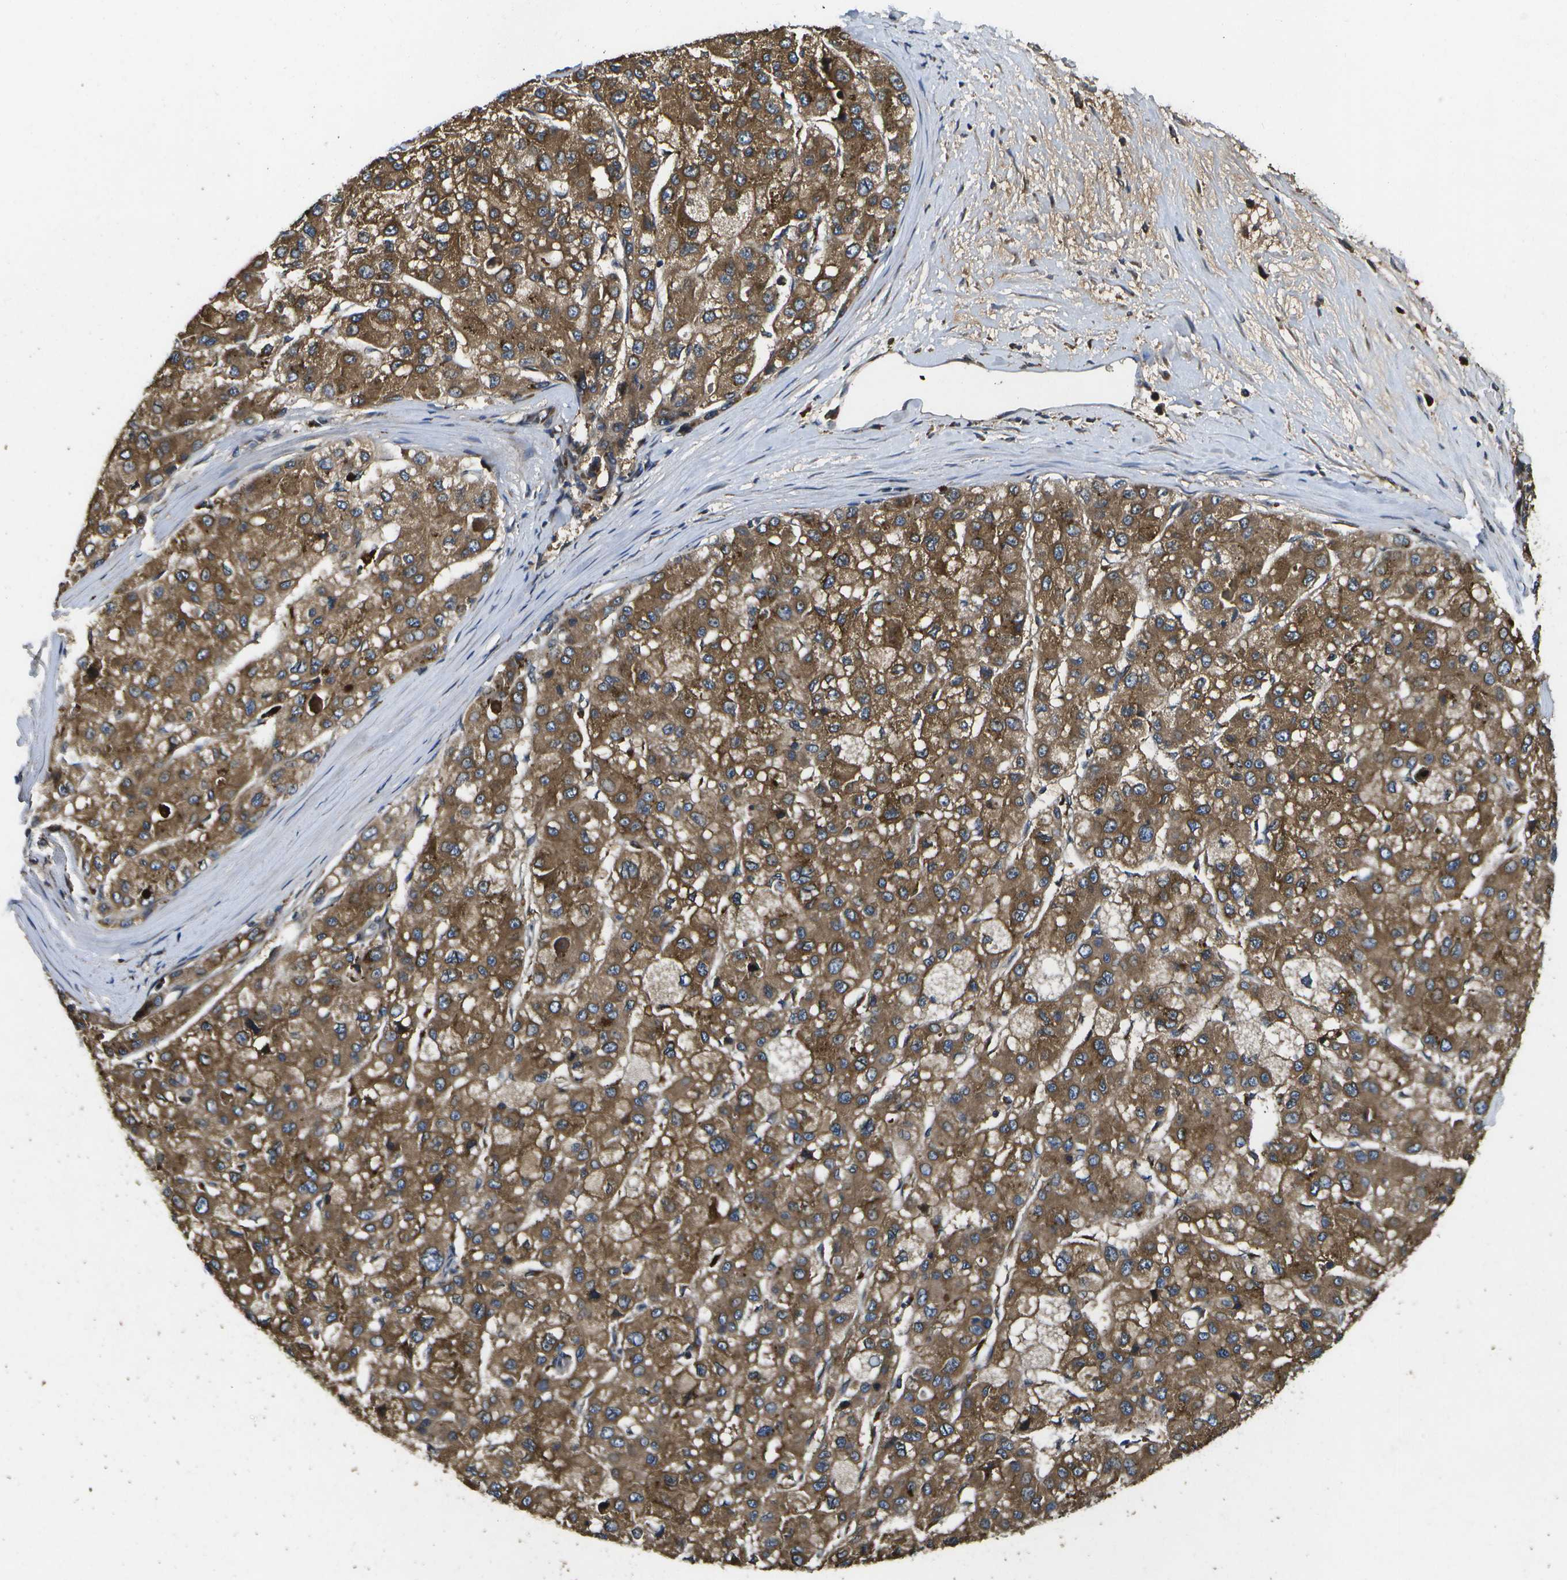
{"staining": {"intensity": "moderate", "quantity": ">75%", "location": "cytoplasmic/membranous"}, "tissue": "liver cancer", "cell_type": "Tumor cells", "image_type": "cancer", "snomed": [{"axis": "morphology", "description": "Carcinoma, Hepatocellular, NOS"}, {"axis": "topography", "description": "Liver"}], "caption": "Immunohistochemical staining of liver cancer (hepatocellular carcinoma) reveals medium levels of moderate cytoplasmic/membranous staining in about >75% of tumor cells.", "gene": "HFE", "patient": {"sex": "male", "age": 80}}